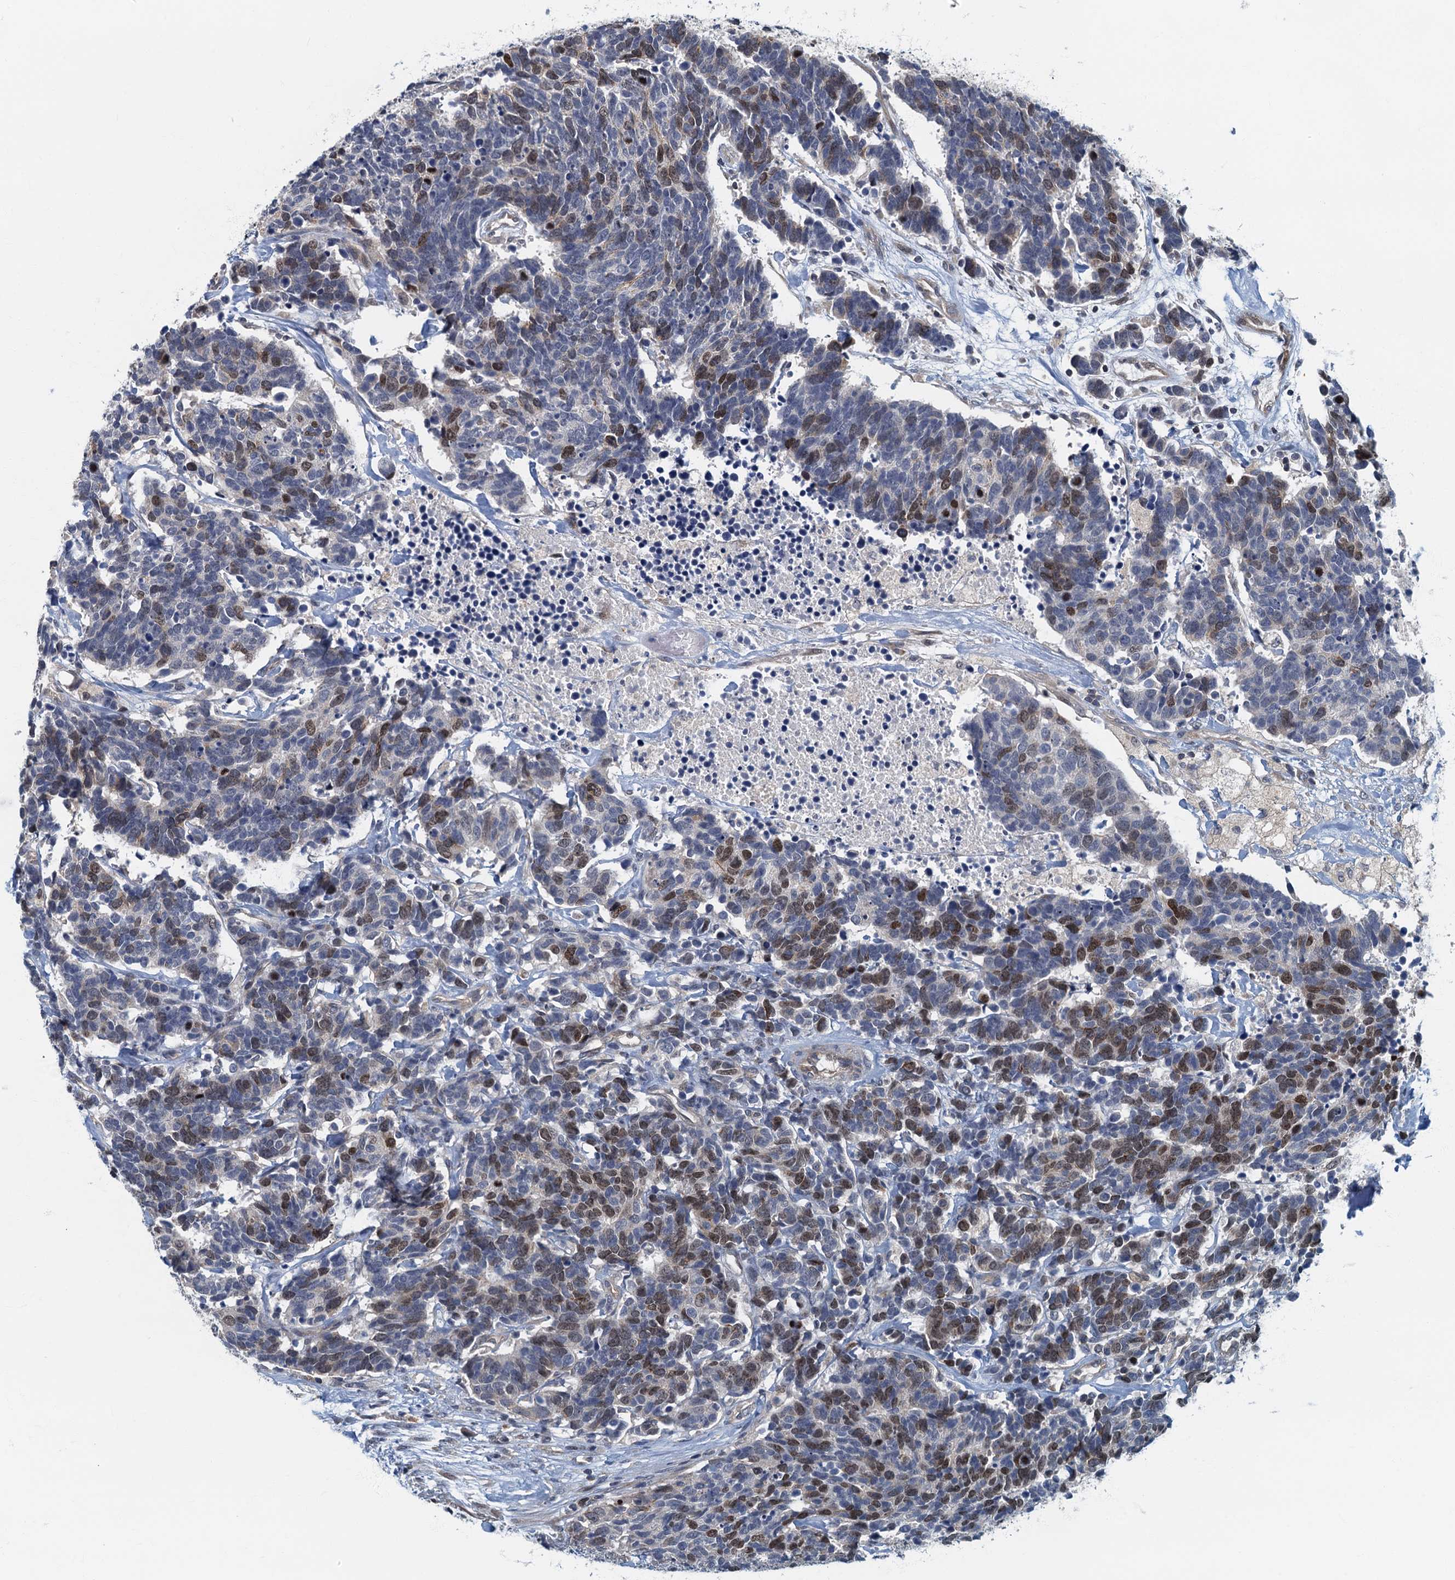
{"staining": {"intensity": "weak", "quantity": "25%-75%", "location": "cytoplasmic/membranous,nuclear"}, "tissue": "carcinoid", "cell_type": "Tumor cells", "image_type": "cancer", "snomed": [{"axis": "morphology", "description": "Carcinoma, NOS"}, {"axis": "morphology", "description": "Carcinoid, malignant, NOS"}, {"axis": "topography", "description": "Urinary bladder"}], "caption": "A low amount of weak cytoplasmic/membranous and nuclear positivity is identified in approximately 25%-75% of tumor cells in carcinoma tissue.", "gene": "CKAP2L", "patient": {"sex": "male", "age": 57}}